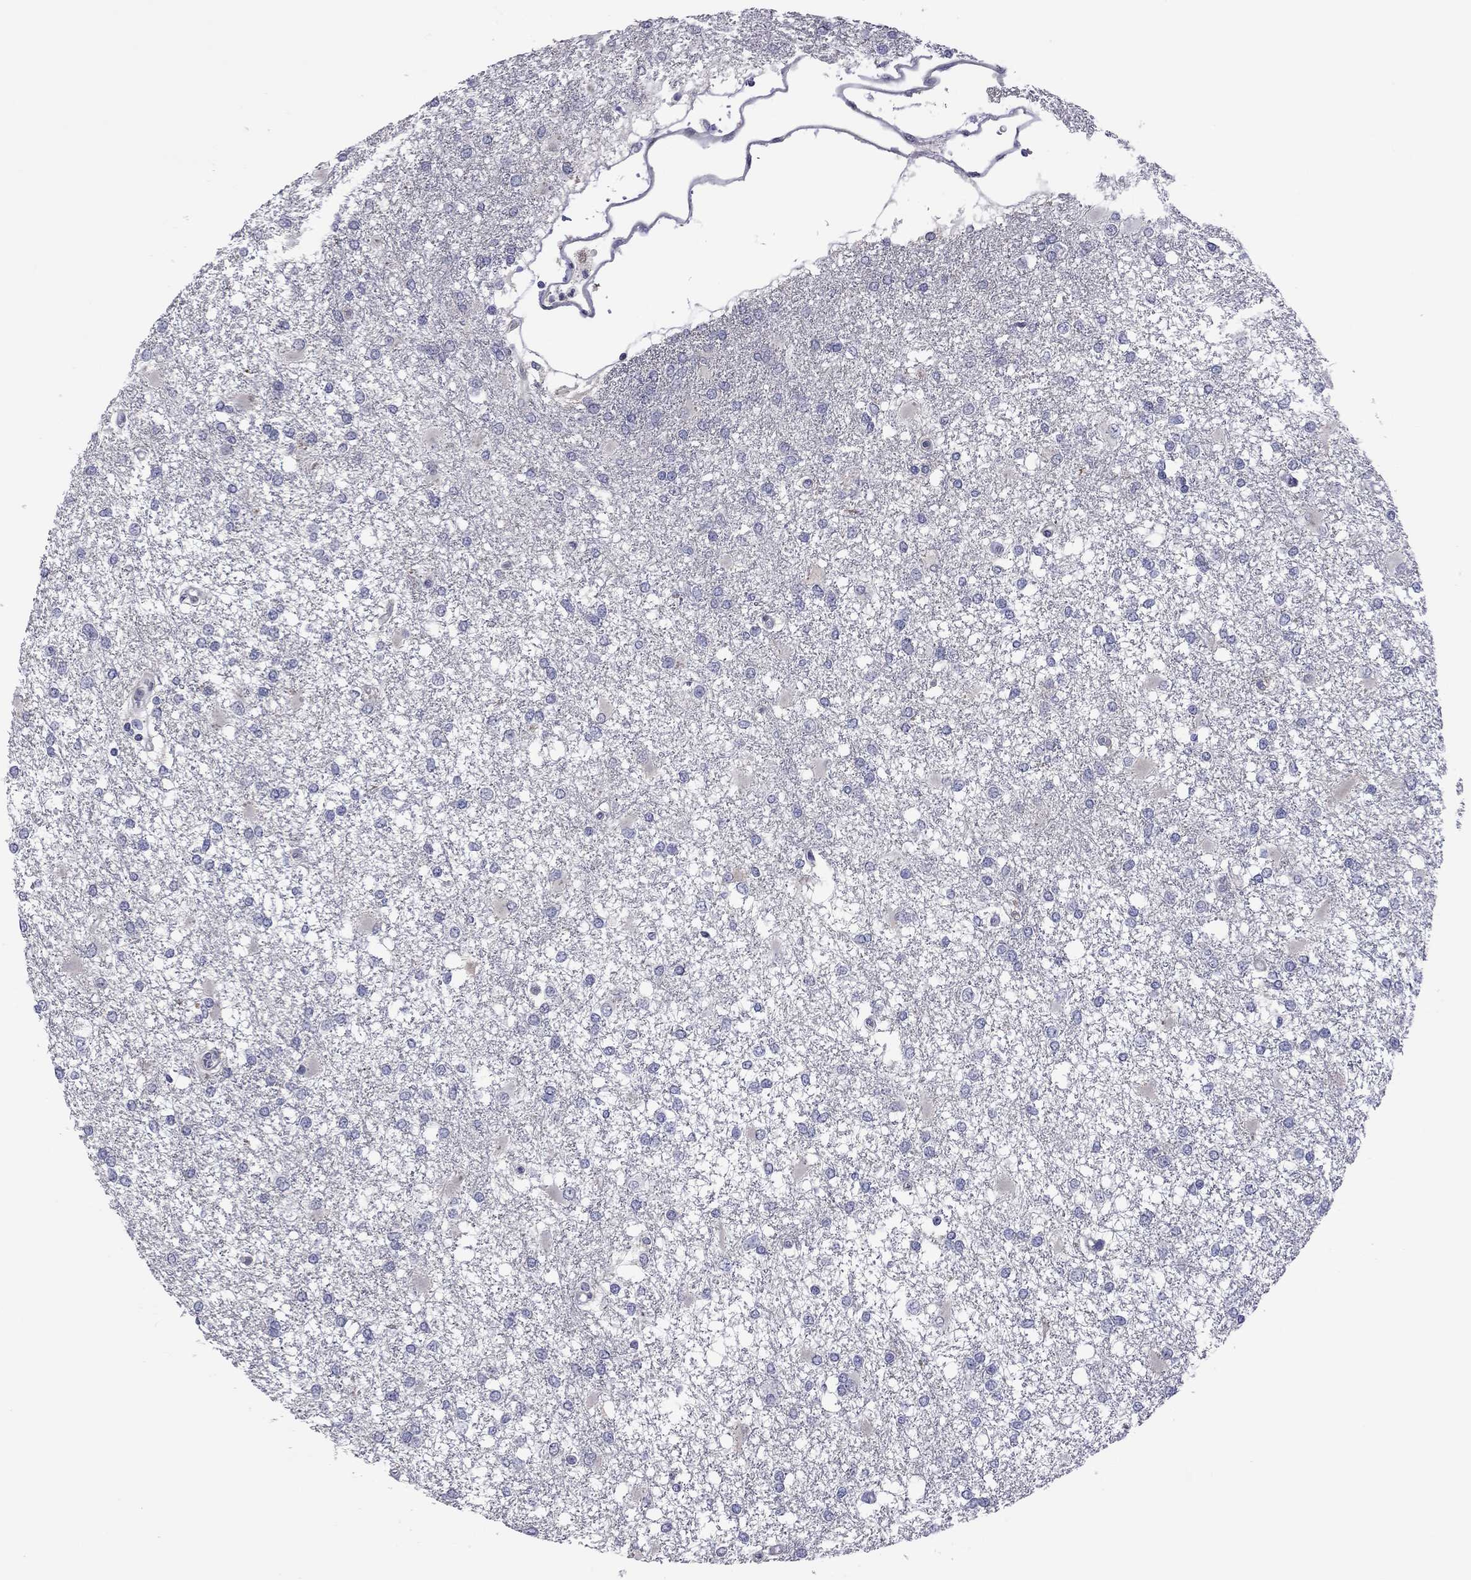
{"staining": {"intensity": "negative", "quantity": "none", "location": "none"}, "tissue": "glioma", "cell_type": "Tumor cells", "image_type": "cancer", "snomed": [{"axis": "morphology", "description": "Glioma, malignant, High grade"}, {"axis": "topography", "description": "Cerebral cortex"}], "caption": "IHC micrograph of glioma stained for a protein (brown), which exhibits no positivity in tumor cells.", "gene": "POU5F2", "patient": {"sex": "male", "age": 79}}